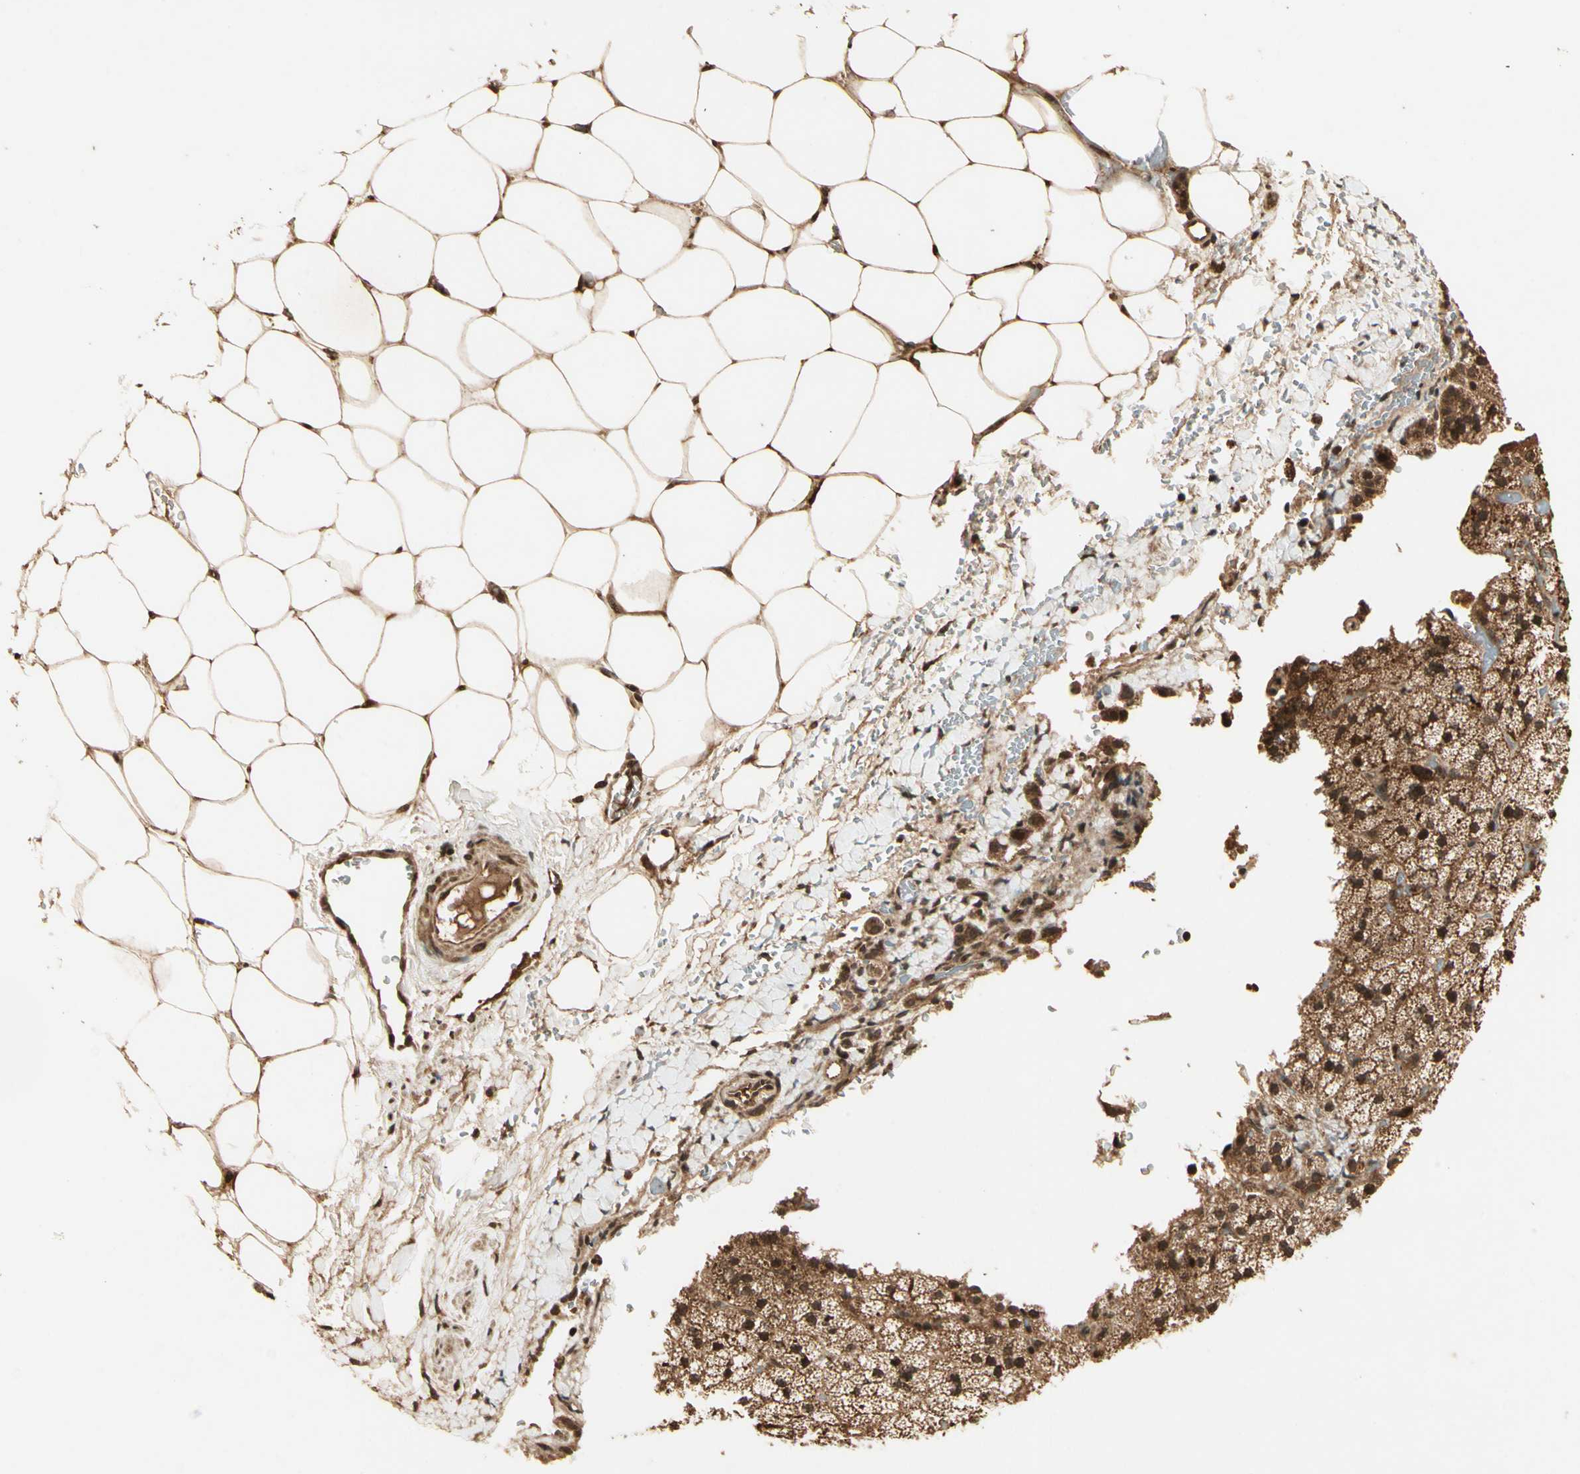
{"staining": {"intensity": "strong", "quantity": ">75%", "location": "cytoplasmic/membranous,nuclear"}, "tissue": "adrenal gland", "cell_type": "Glandular cells", "image_type": "normal", "snomed": [{"axis": "morphology", "description": "Normal tissue, NOS"}, {"axis": "topography", "description": "Adrenal gland"}], "caption": "DAB immunohistochemical staining of benign human adrenal gland shows strong cytoplasmic/membranous,nuclear protein expression in about >75% of glandular cells.", "gene": "RFFL", "patient": {"sex": "male", "age": 35}}